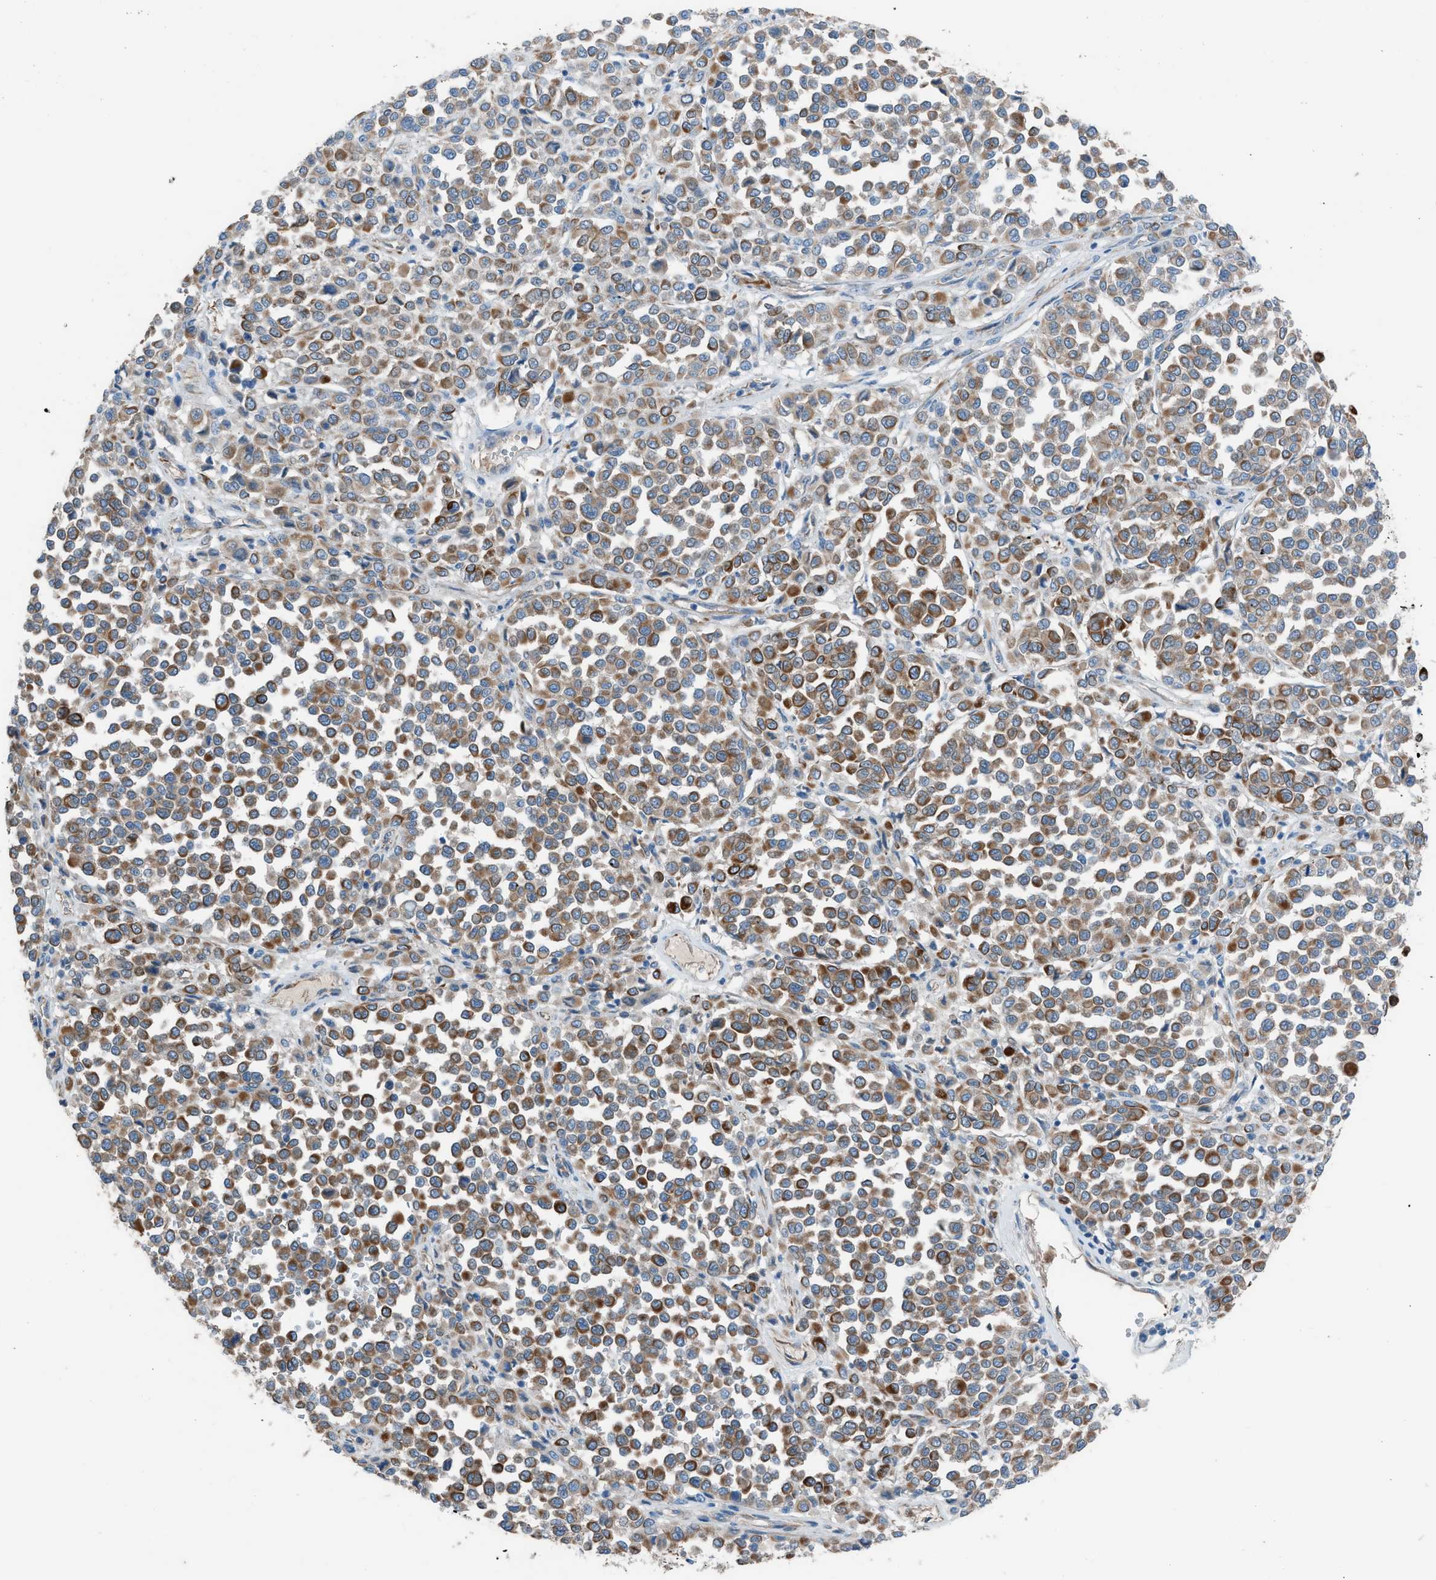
{"staining": {"intensity": "moderate", "quantity": ">75%", "location": "cytoplasmic/membranous"}, "tissue": "melanoma", "cell_type": "Tumor cells", "image_type": "cancer", "snomed": [{"axis": "morphology", "description": "Malignant melanoma, Metastatic site"}, {"axis": "topography", "description": "Pancreas"}], "caption": "There is medium levels of moderate cytoplasmic/membranous staining in tumor cells of melanoma, as demonstrated by immunohistochemical staining (brown color).", "gene": "CABP7", "patient": {"sex": "female", "age": 30}}